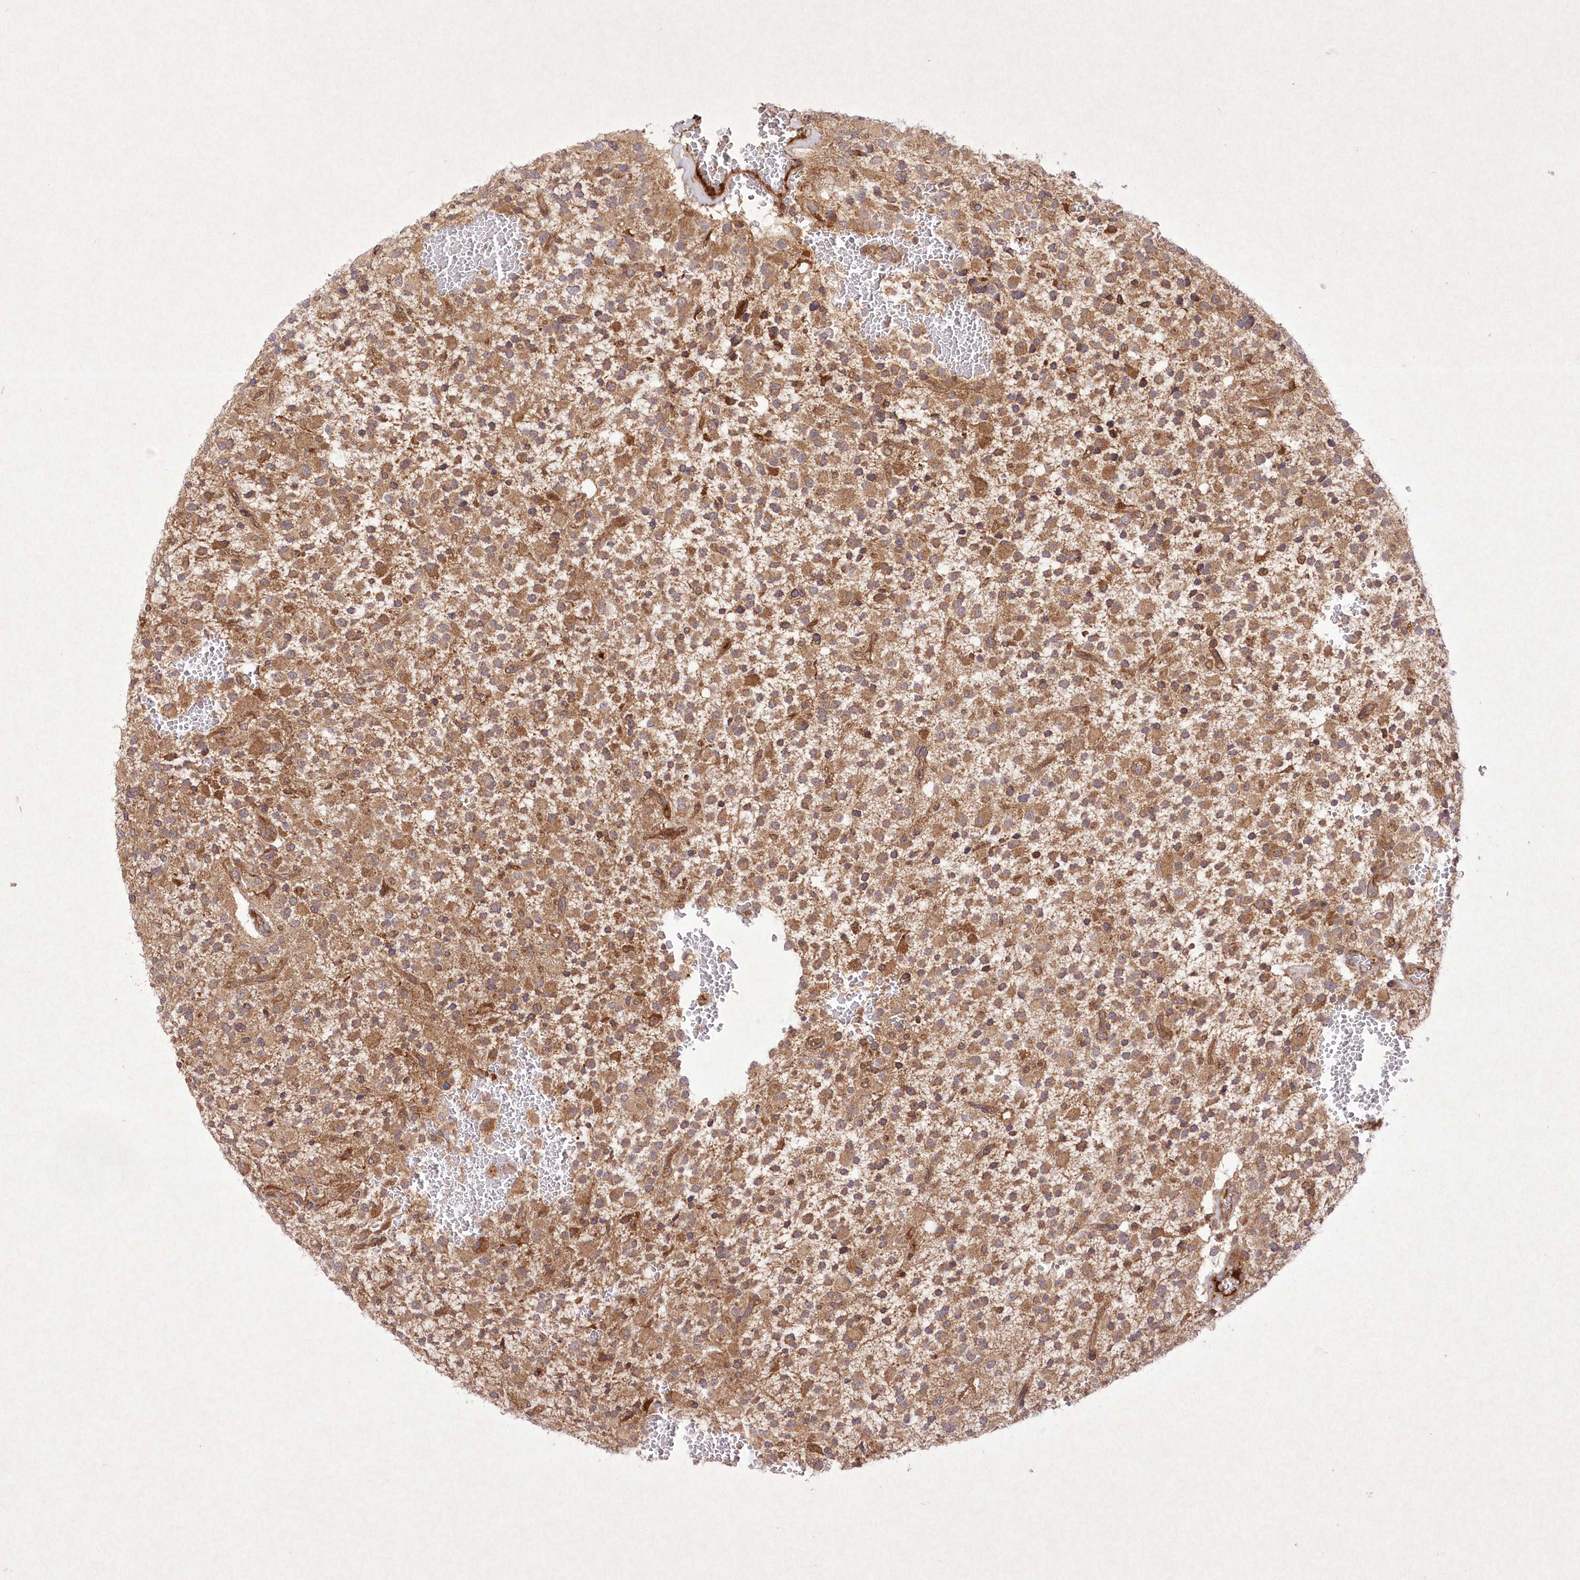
{"staining": {"intensity": "moderate", "quantity": "25%-75%", "location": "cytoplasmic/membranous"}, "tissue": "glioma", "cell_type": "Tumor cells", "image_type": "cancer", "snomed": [{"axis": "morphology", "description": "Glioma, malignant, High grade"}, {"axis": "topography", "description": "Brain"}], "caption": "Malignant glioma (high-grade) was stained to show a protein in brown. There is medium levels of moderate cytoplasmic/membranous positivity in about 25%-75% of tumor cells.", "gene": "APOM", "patient": {"sex": "male", "age": 34}}